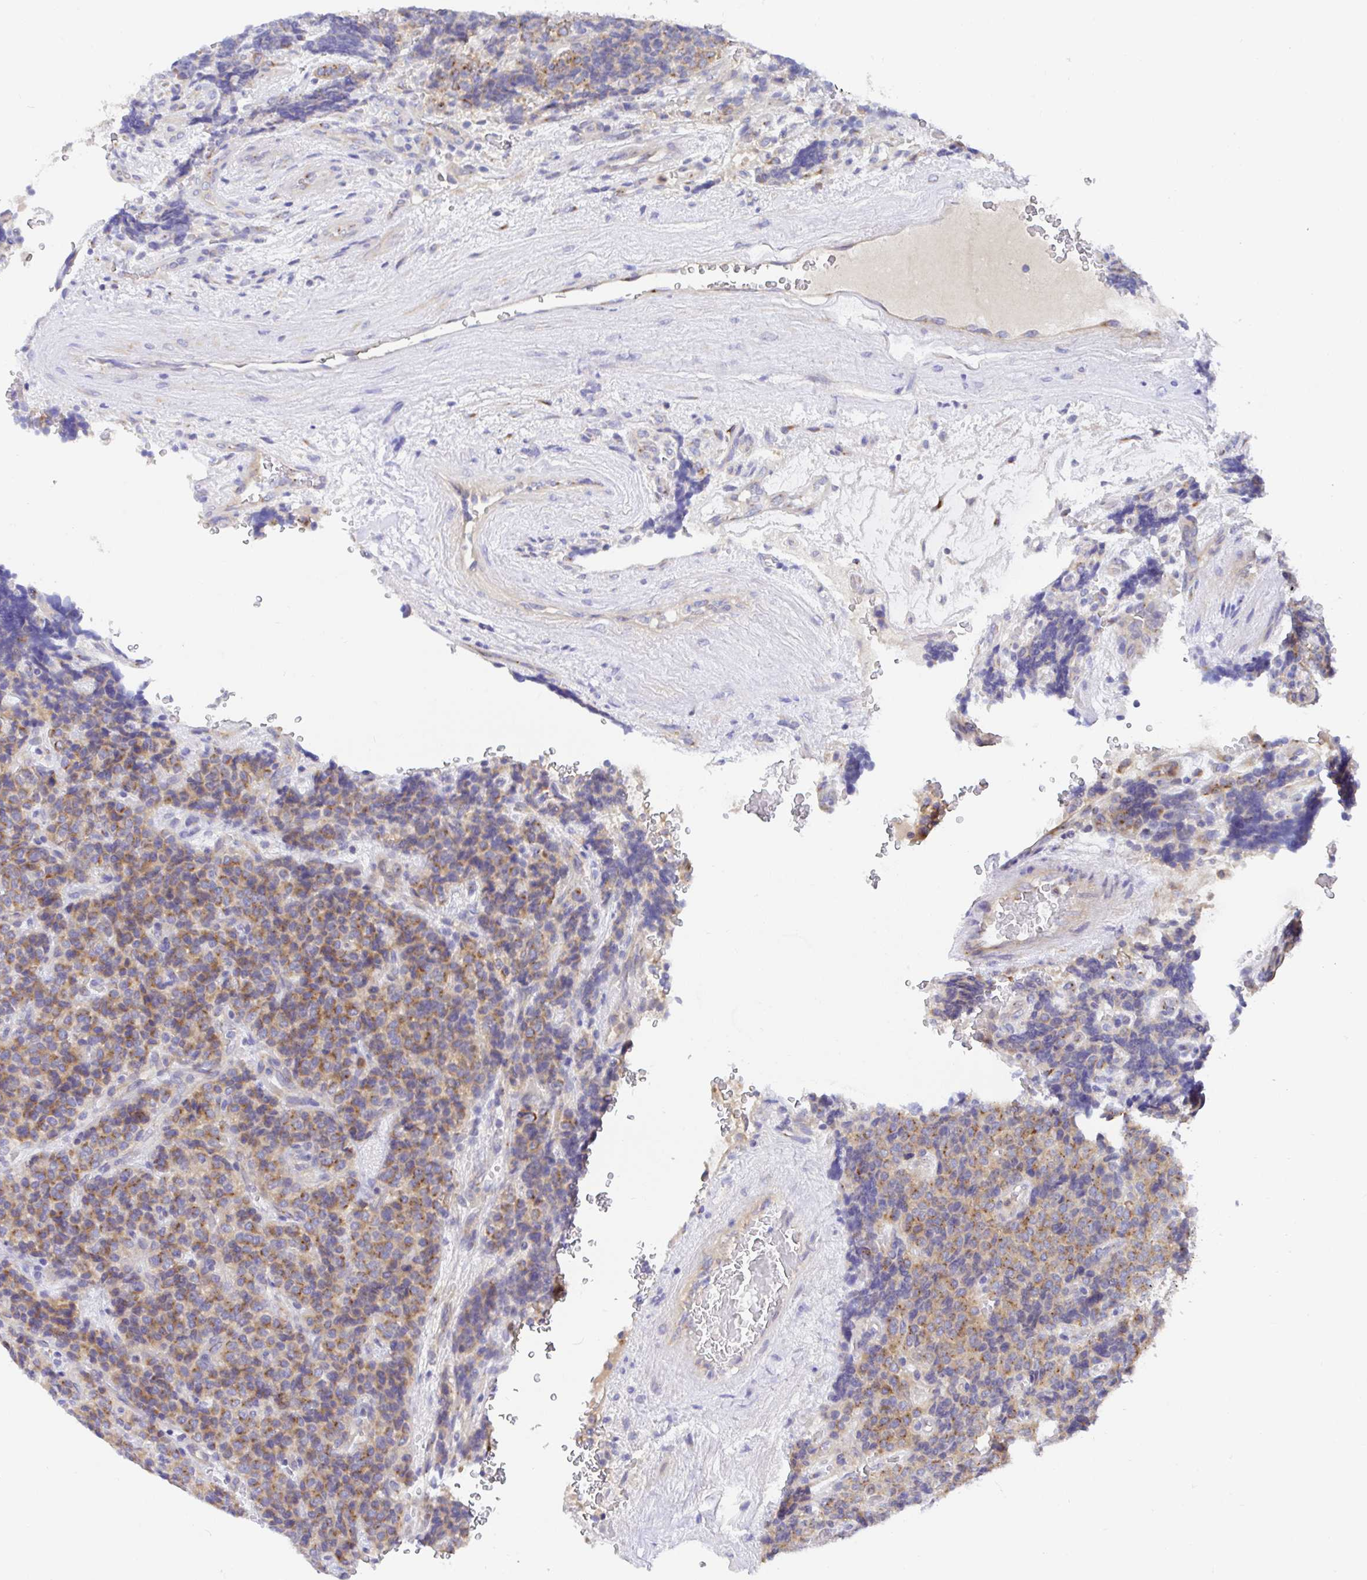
{"staining": {"intensity": "moderate", "quantity": ">75%", "location": "cytoplasmic/membranous"}, "tissue": "carcinoid", "cell_type": "Tumor cells", "image_type": "cancer", "snomed": [{"axis": "morphology", "description": "Carcinoid, malignant, NOS"}, {"axis": "topography", "description": "Pancreas"}], "caption": "Immunohistochemical staining of human malignant carcinoid displays medium levels of moderate cytoplasmic/membranous protein expression in approximately >75% of tumor cells.", "gene": "GOLGA1", "patient": {"sex": "male", "age": 36}}